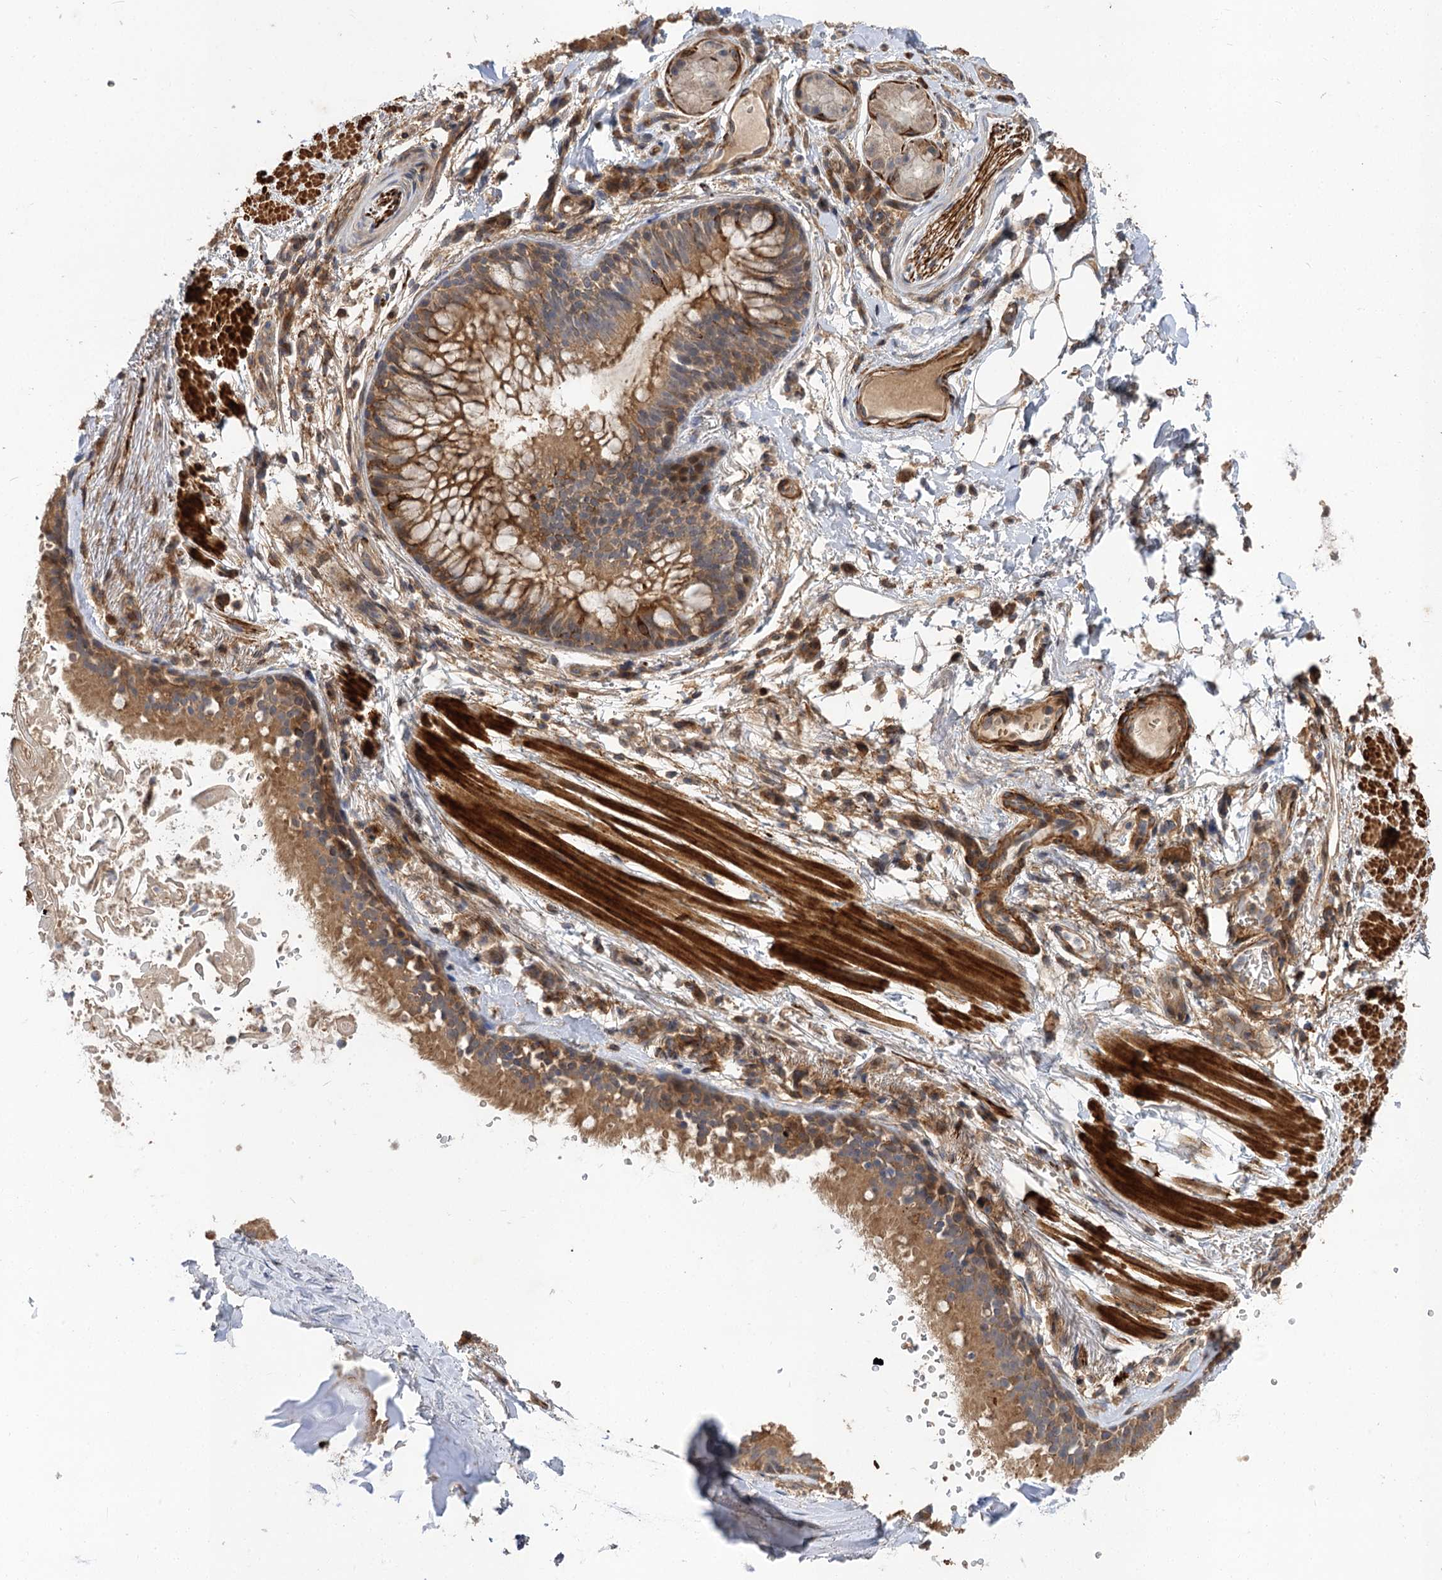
{"staining": {"intensity": "weak", "quantity": ">75%", "location": "cytoplasmic/membranous"}, "tissue": "adipose tissue", "cell_type": "Adipocytes", "image_type": "normal", "snomed": [{"axis": "morphology", "description": "Normal tissue, NOS"}, {"axis": "topography", "description": "Lymph node"}, {"axis": "topography", "description": "Cartilage tissue"}, {"axis": "topography", "description": "Bronchus"}], "caption": "High-power microscopy captured an immunohistochemistry histopathology image of unremarkable adipose tissue, revealing weak cytoplasmic/membranous expression in approximately >75% of adipocytes.", "gene": "FBXW8", "patient": {"sex": "male", "age": 63}}